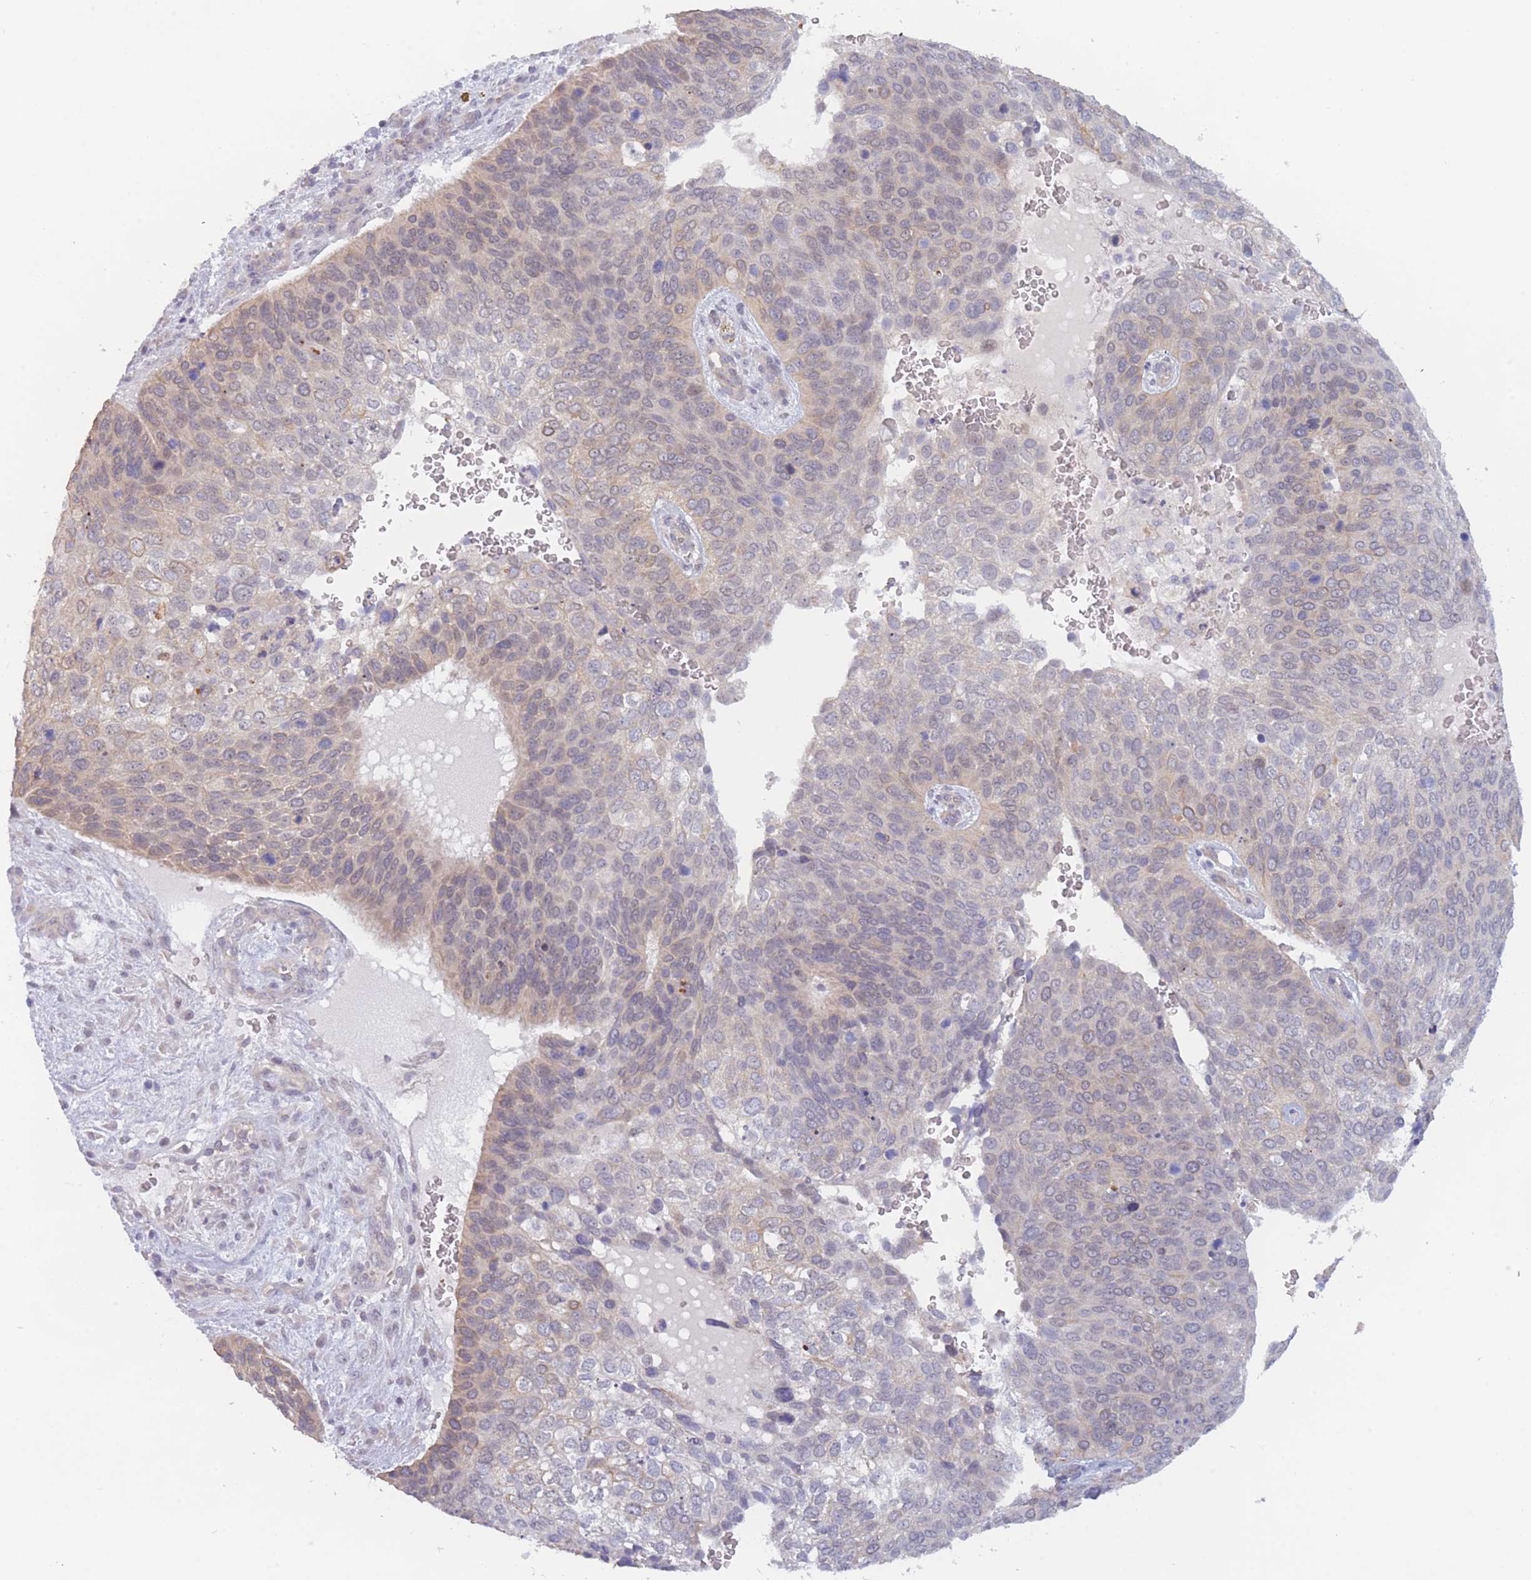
{"staining": {"intensity": "weak", "quantity": "25%-75%", "location": "cytoplasmic/membranous"}, "tissue": "skin cancer", "cell_type": "Tumor cells", "image_type": "cancer", "snomed": [{"axis": "morphology", "description": "Basal cell carcinoma"}, {"axis": "topography", "description": "Skin"}], "caption": "IHC (DAB) staining of skin cancer exhibits weak cytoplasmic/membranous protein positivity in approximately 25%-75% of tumor cells.", "gene": "FAM227B", "patient": {"sex": "female", "age": 74}}